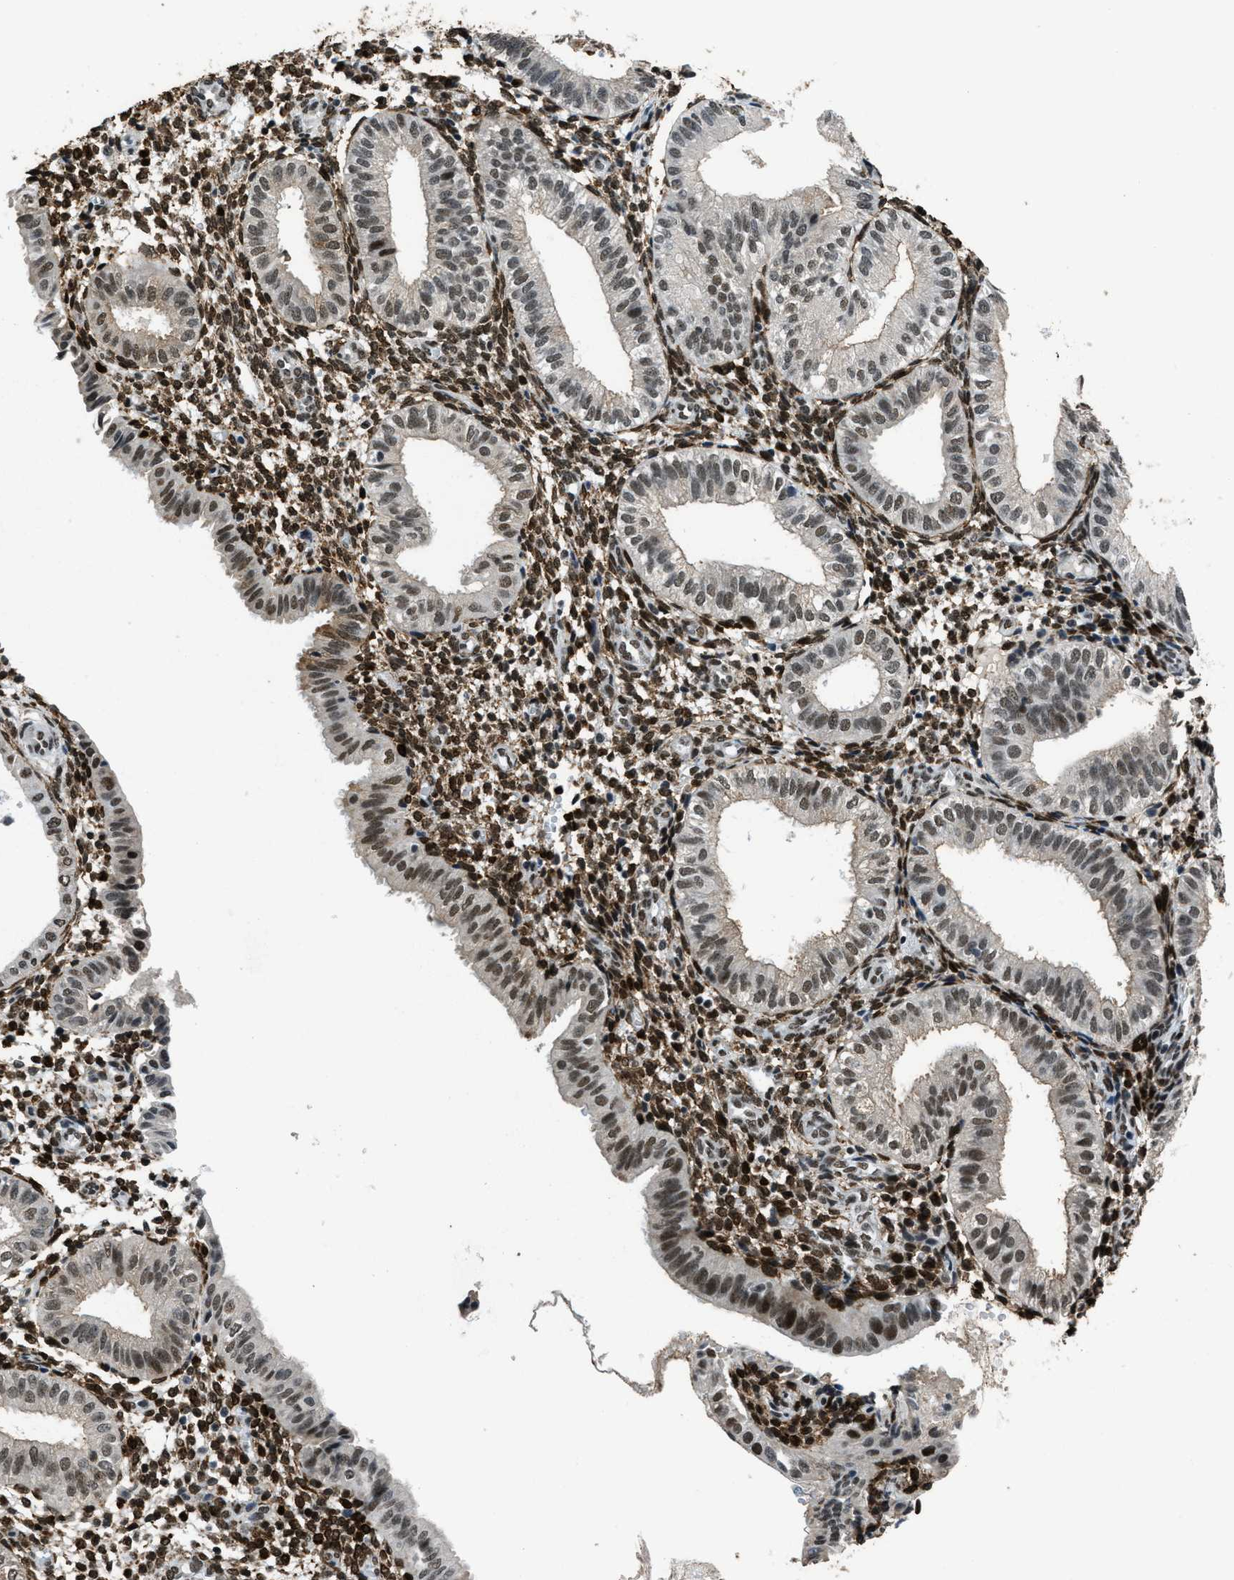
{"staining": {"intensity": "strong", "quantity": "25%-75%", "location": "cytoplasmic/membranous,nuclear"}, "tissue": "endometrium", "cell_type": "Cells in endometrial stroma", "image_type": "normal", "snomed": [{"axis": "morphology", "description": "Normal tissue, NOS"}, {"axis": "topography", "description": "Endometrium"}], "caption": "Strong cytoplasmic/membranous,nuclear protein expression is seen in about 25%-75% of cells in endometrial stroma in endometrium. (brown staining indicates protein expression, while blue staining denotes nuclei).", "gene": "GATAD2B", "patient": {"sex": "female", "age": 39}}